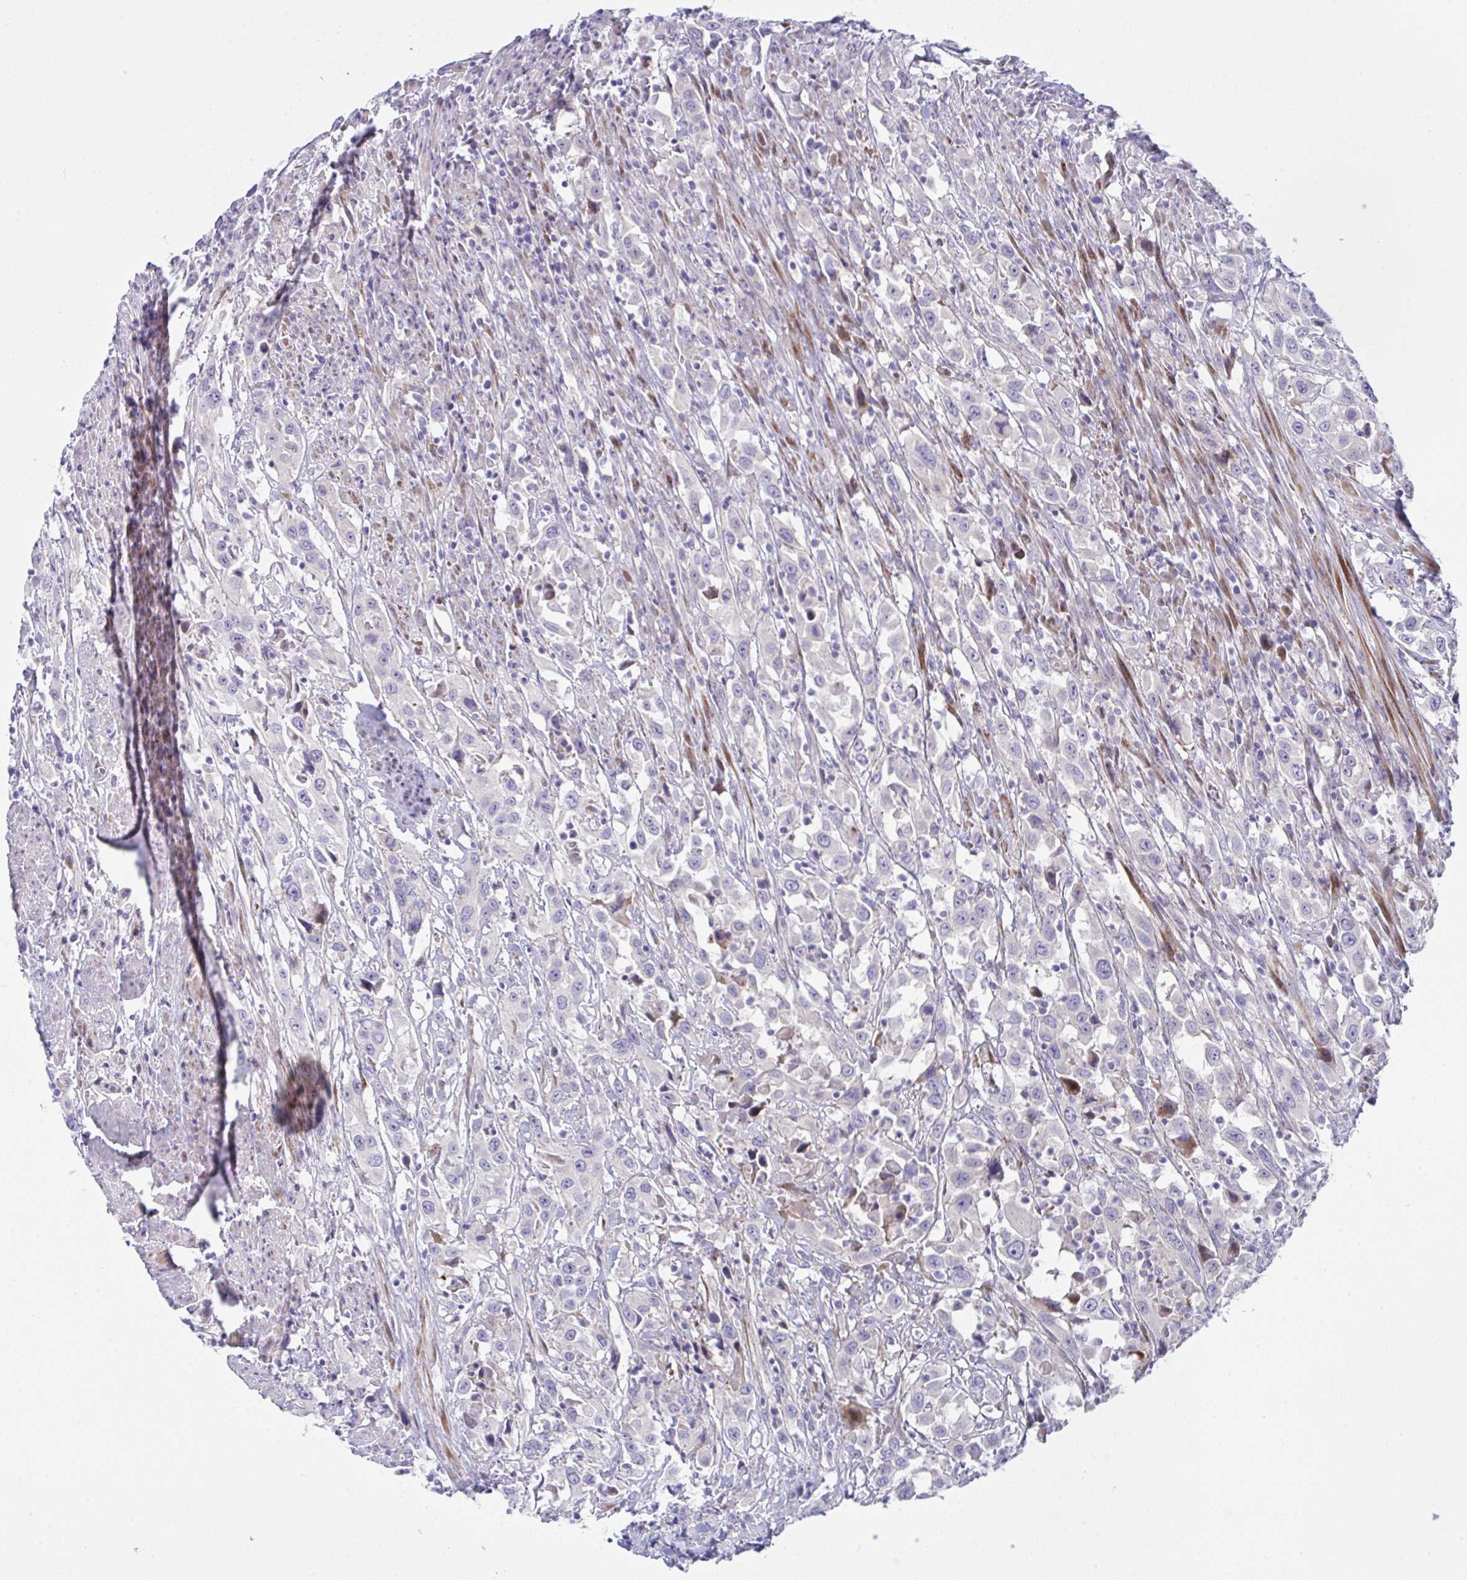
{"staining": {"intensity": "negative", "quantity": "none", "location": "none"}, "tissue": "urothelial cancer", "cell_type": "Tumor cells", "image_type": "cancer", "snomed": [{"axis": "morphology", "description": "Urothelial carcinoma, High grade"}, {"axis": "topography", "description": "Urinary bladder"}], "caption": "The immunohistochemistry (IHC) photomicrograph has no significant positivity in tumor cells of high-grade urothelial carcinoma tissue.", "gene": "ZNF713", "patient": {"sex": "male", "age": 61}}